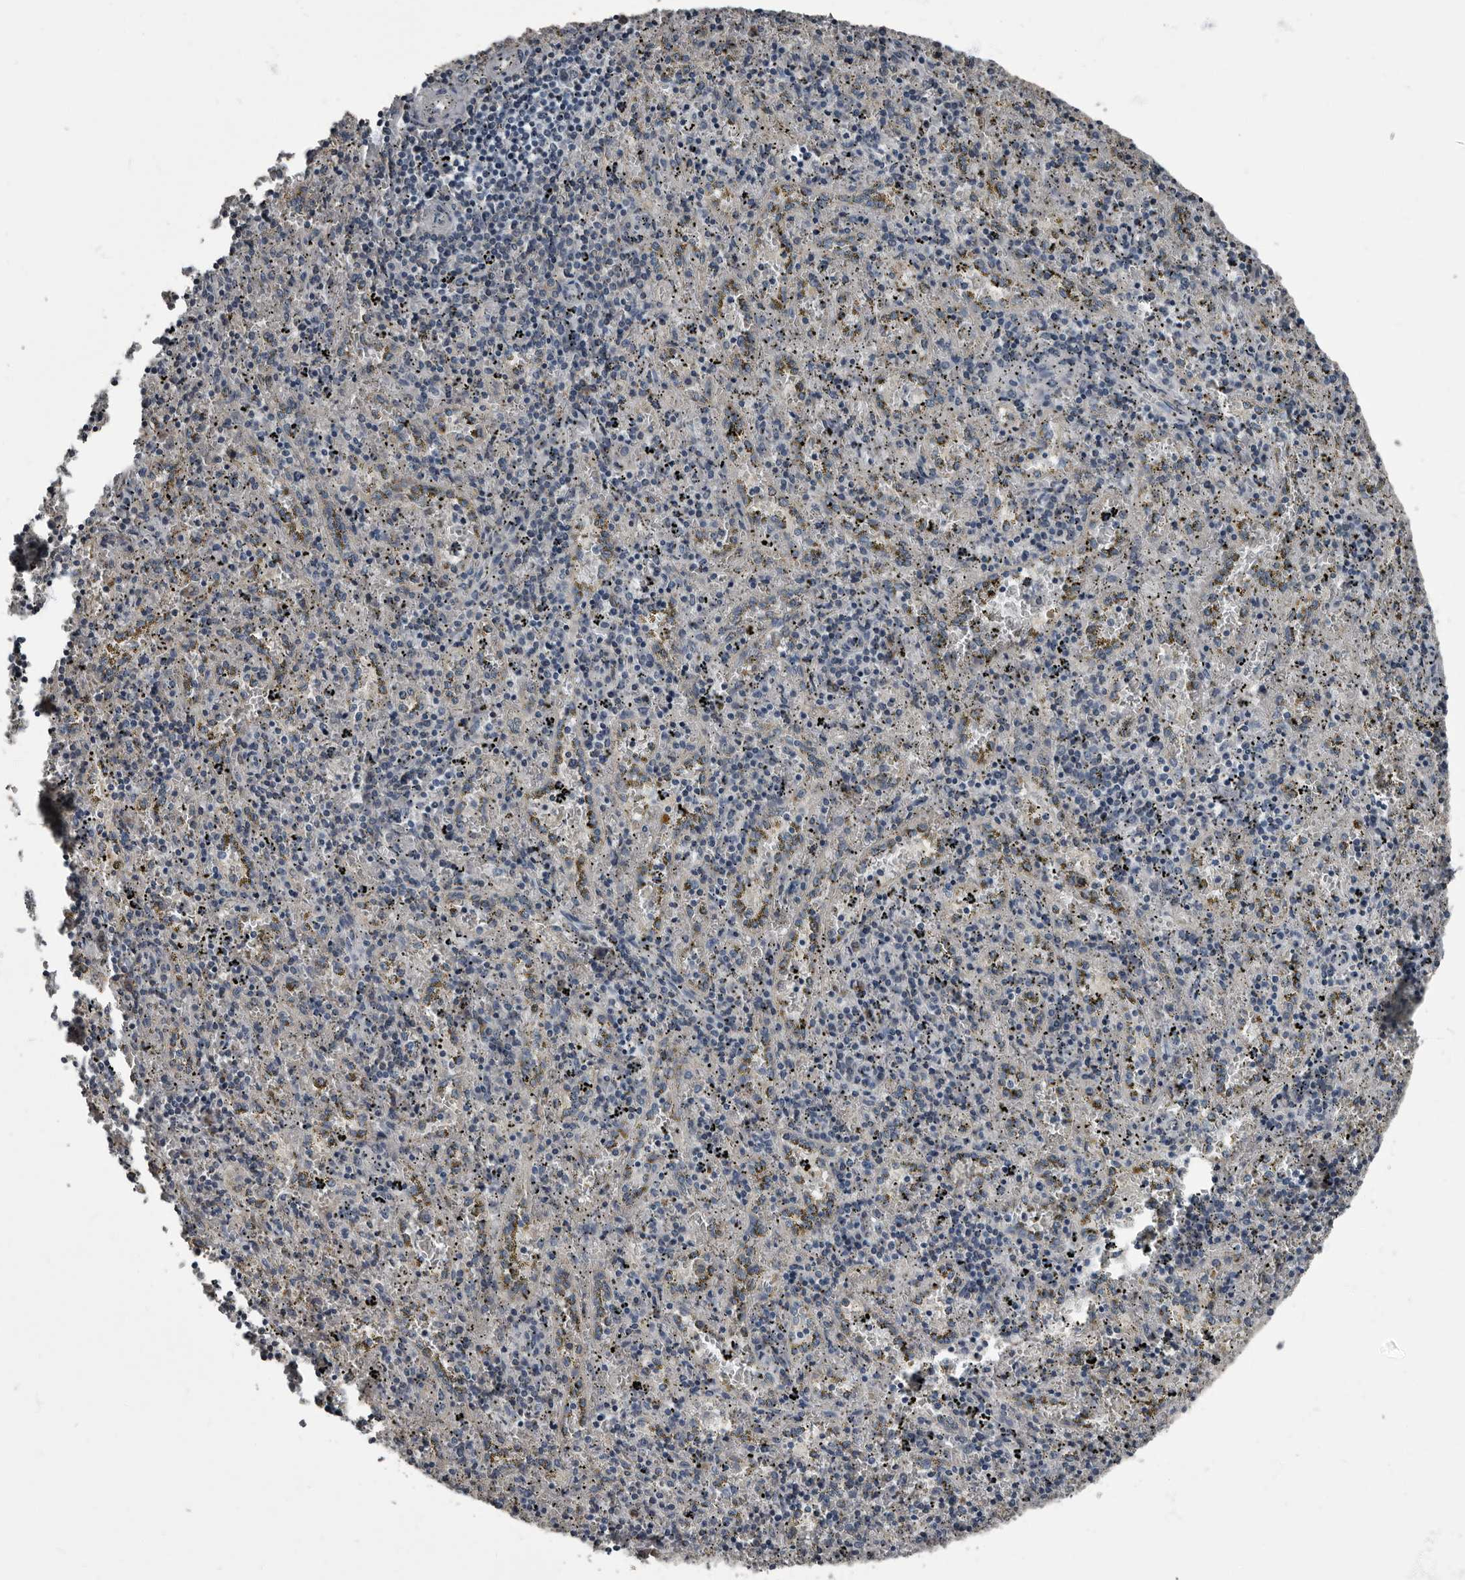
{"staining": {"intensity": "negative", "quantity": "none", "location": "none"}, "tissue": "spleen", "cell_type": "Cells in red pulp", "image_type": "normal", "snomed": [{"axis": "morphology", "description": "Normal tissue, NOS"}, {"axis": "topography", "description": "Spleen"}], "caption": "This is a photomicrograph of immunohistochemistry staining of benign spleen, which shows no positivity in cells in red pulp. (Brightfield microscopy of DAB (3,3'-diaminobenzidine) immunohistochemistry (IHC) at high magnification).", "gene": "TPD52L1", "patient": {"sex": "male", "age": 11}}